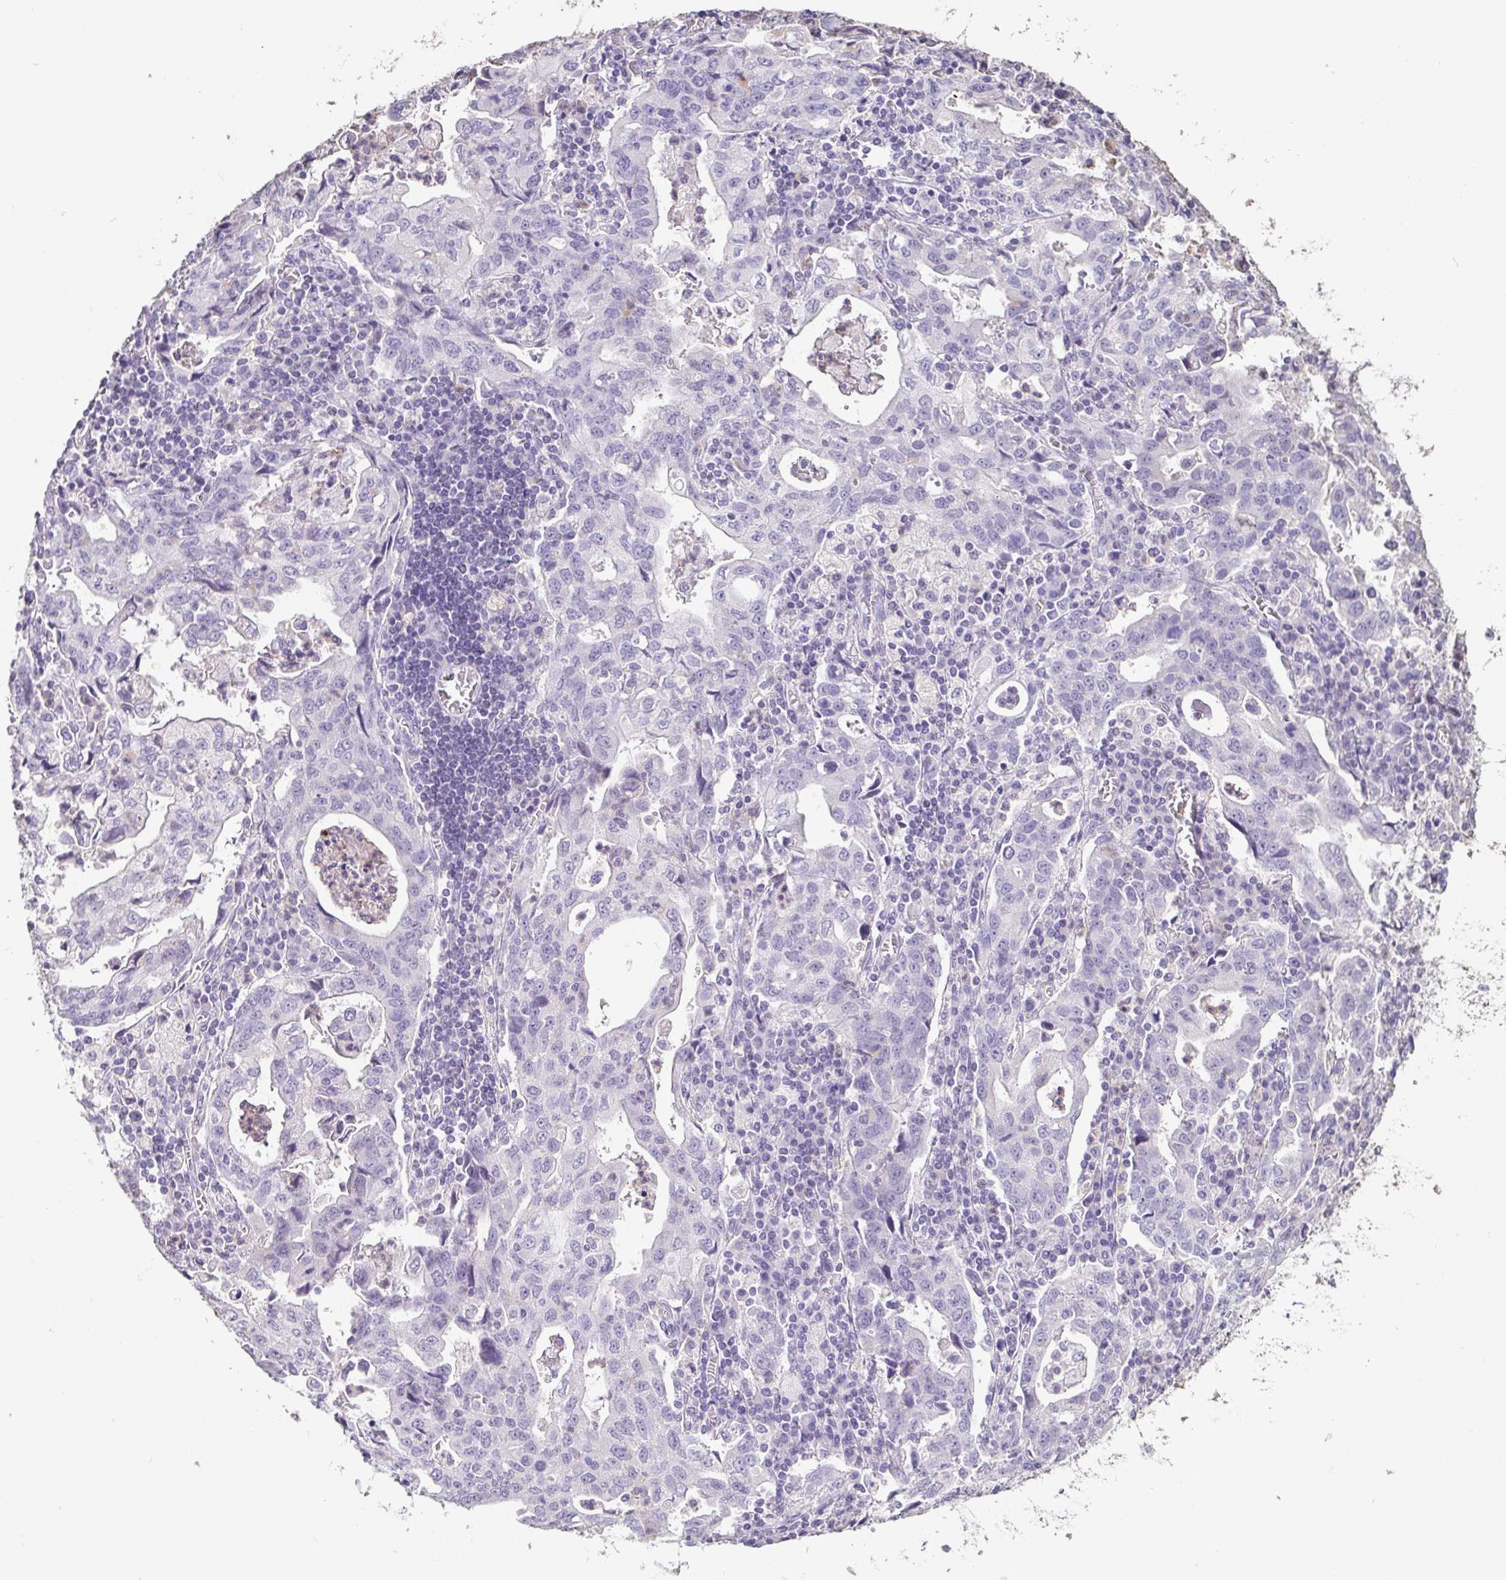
{"staining": {"intensity": "negative", "quantity": "none", "location": "none"}, "tissue": "stomach cancer", "cell_type": "Tumor cells", "image_type": "cancer", "snomed": [{"axis": "morphology", "description": "Adenocarcinoma, NOS"}, {"axis": "topography", "description": "Stomach, upper"}], "caption": "IHC of adenocarcinoma (stomach) reveals no staining in tumor cells. (DAB immunohistochemistry (IHC) with hematoxylin counter stain).", "gene": "BPIFA2", "patient": {"sex": "male", "age": 85}}